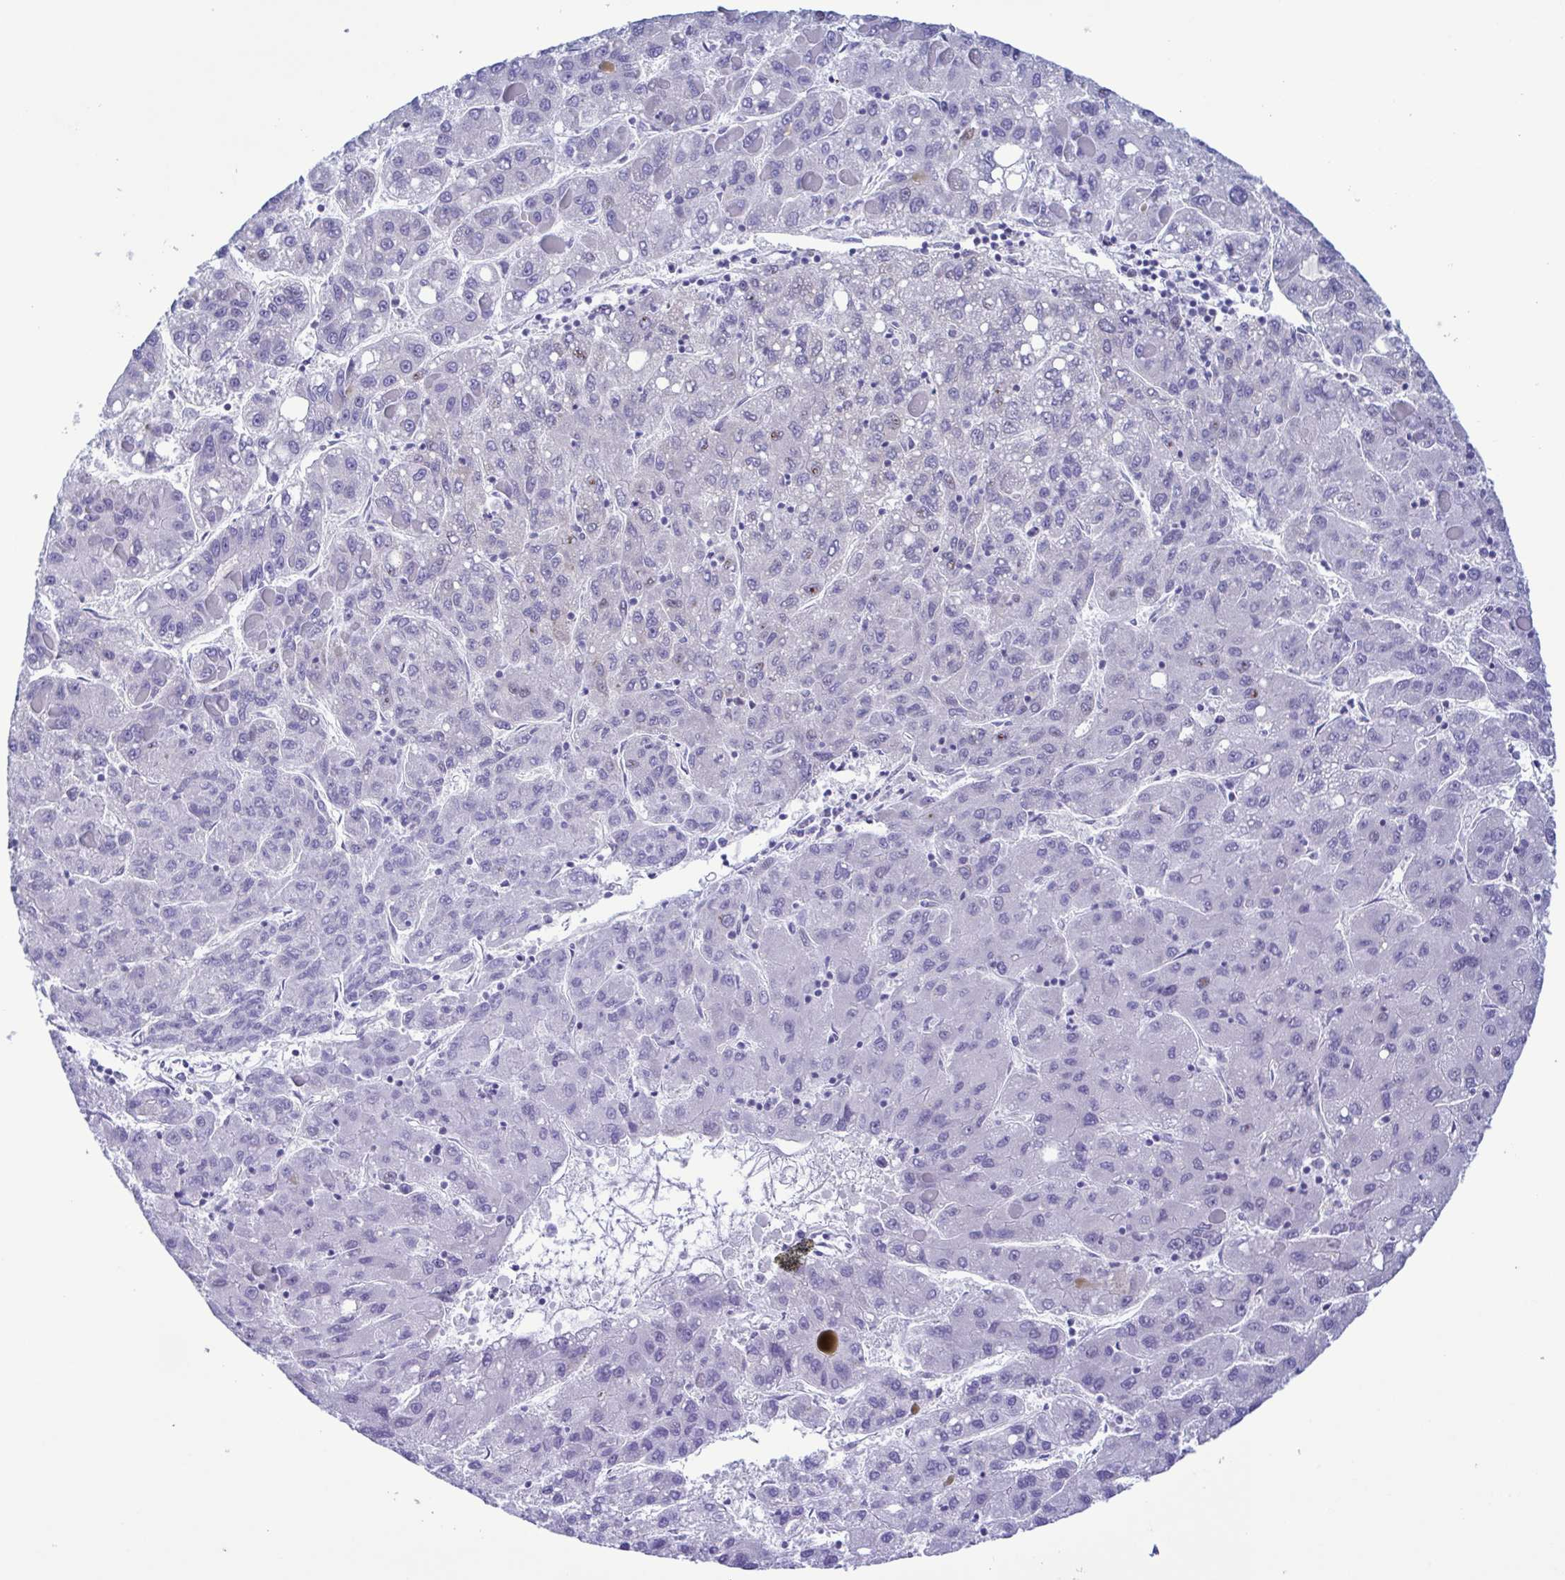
{"staining": {"intensity": "negative", "quantity": "none", "location": "none"}, "tissue": "liver cancer", "cell_type": "Tumor cells", "image_type": "cancer", "snomed": [{"axis": "morphology", "description": "Carcinoma, Hepatocellular, NOS"}, {"axis": "topography", "description": "Liver"}], "caption": "There is no significant positivity in tumor cells of liver hepatocellular carcinoma.", "gene": "TNNI3", "patient": {"sex": "female", "age": 82}}